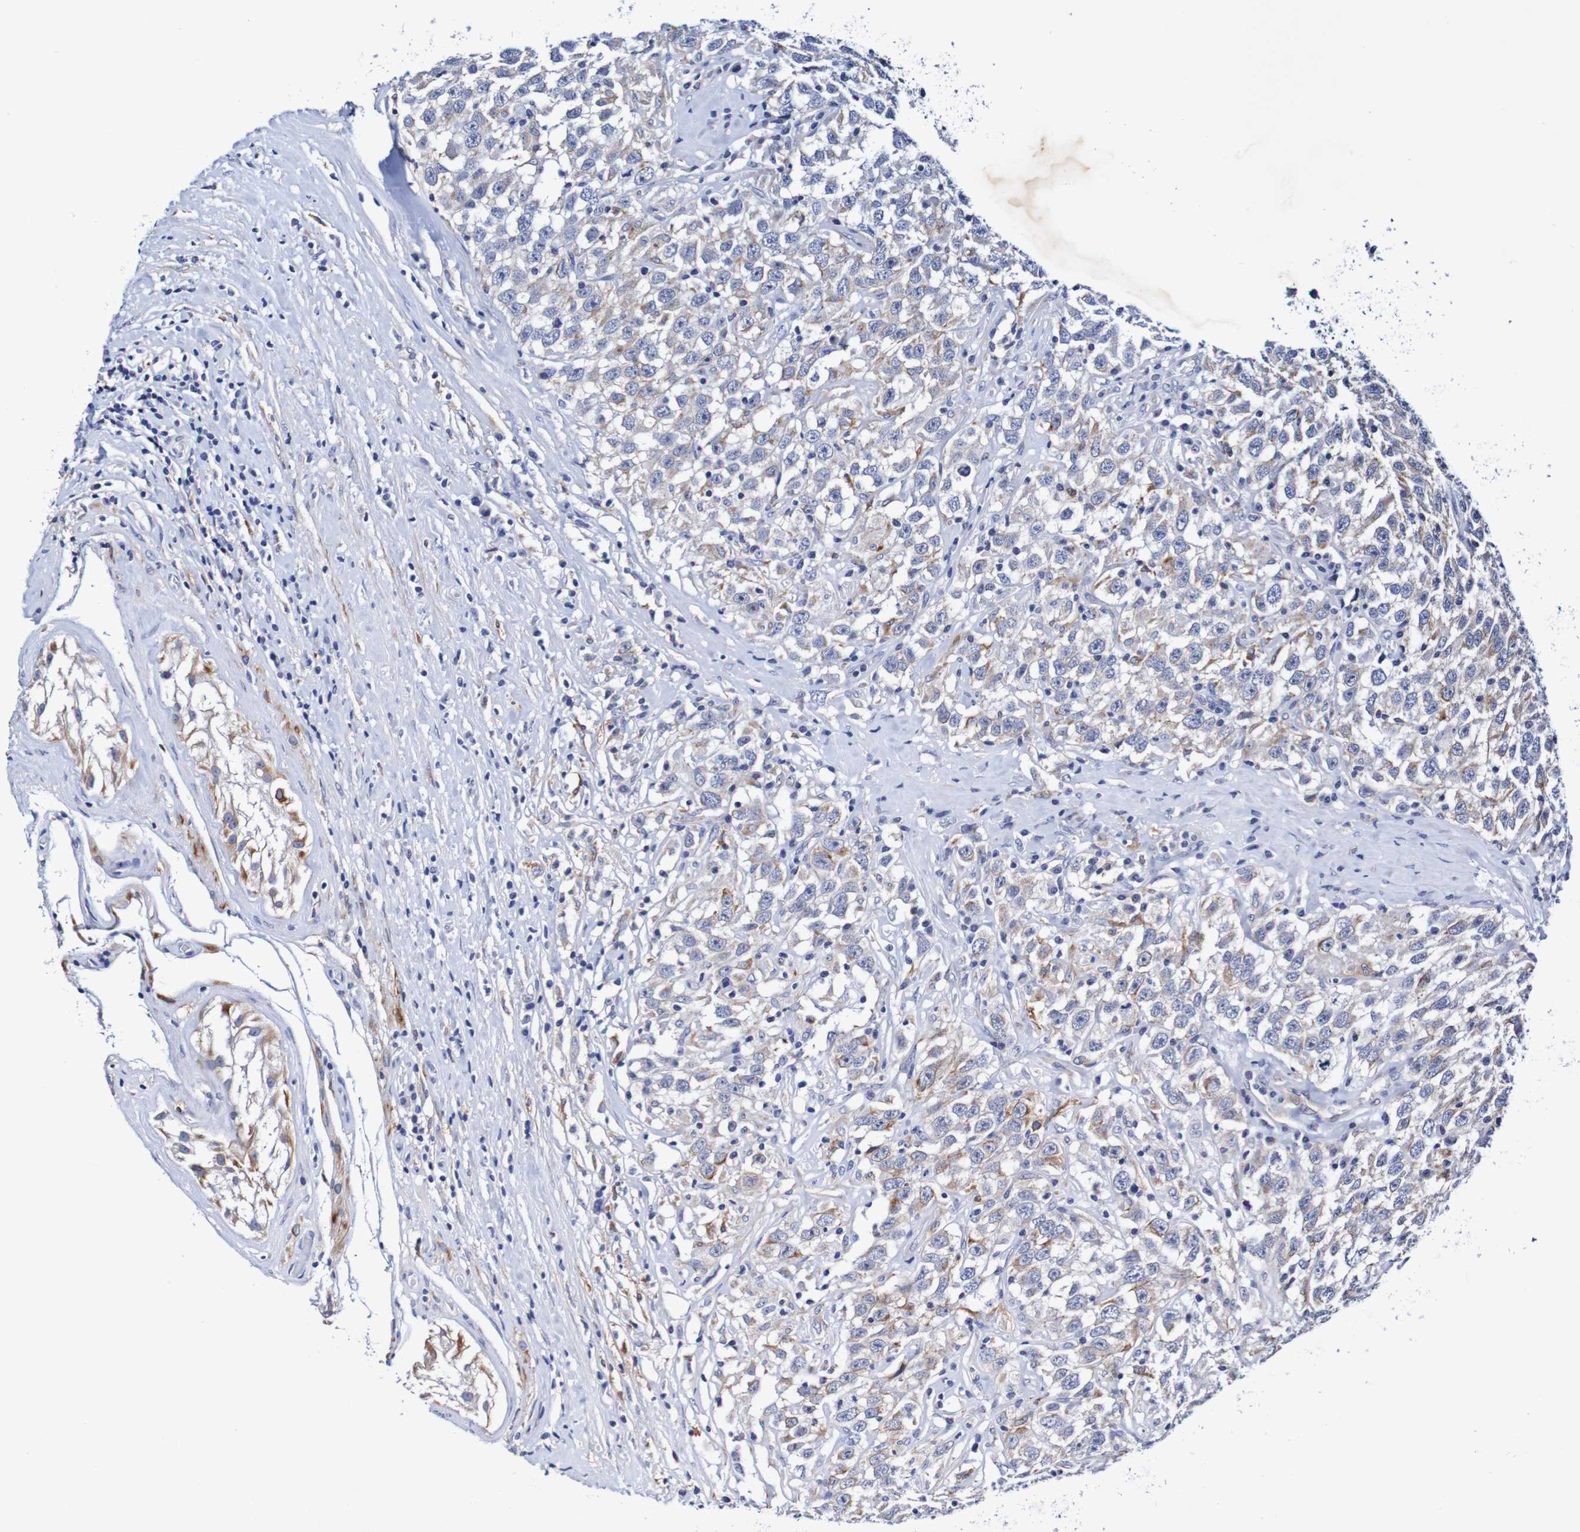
{"staining": {"intensity": "weak", "quantity": "<25%", "location": "cytoplasmic/membranous"}, "tissue": "testis cancer", "cell_type": "Tumor cells", "image_type": "cancer", "snomed": [{"axis": "morphology", "description": "Seminoma, NOS"}, {"axis": "topography", "description": "Testis"}], "caption": "The IHC histopathology image has no significant staining in tumor cells of seminoma (testis) tissue.", "gene": "SEZ6", "patient": {"sex": "male", "age": 41}}